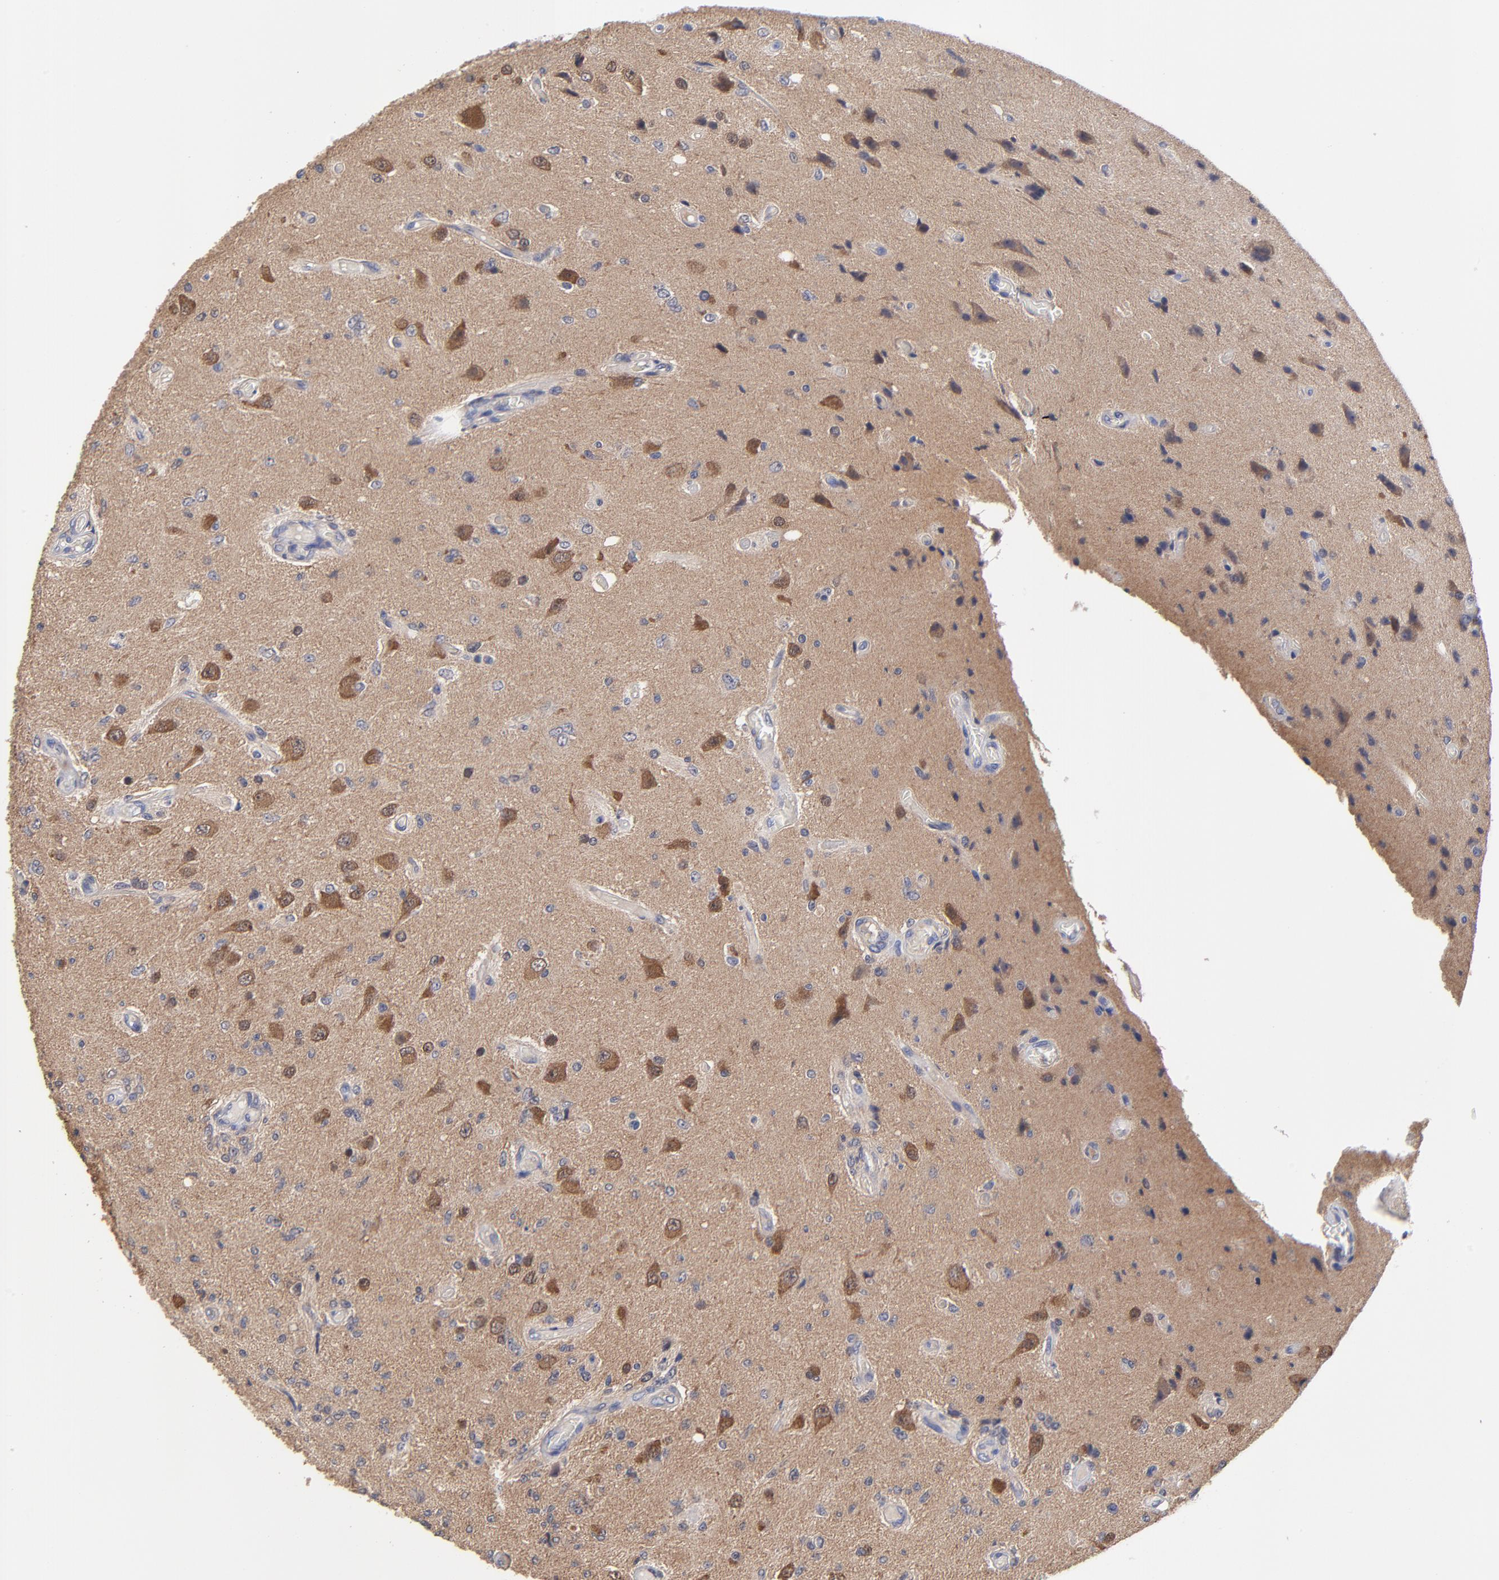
{"staining": {"intensity": "moderate", "quantity": "<25%", "location": "cytoplasmic/membranous"}, "tissue": "glioma", "cell_type": "Tumor cells", "image_type": "cancer", "snomed": [{"axis": "morphology", "description": "Normal tissue, NOS"}, {"axis": "morphology", "description": "Glioma, malignant, High grade"}, {"axis": "topography", "description": "Cerebral cortex"}], "caption": "Glioma stained with IHC exhibits moderate cytoplasmic/membranous positivity in about <25% of tumor cells.", "gene": "PCMT1", "patient": {"sex": "male", "age": 77}}